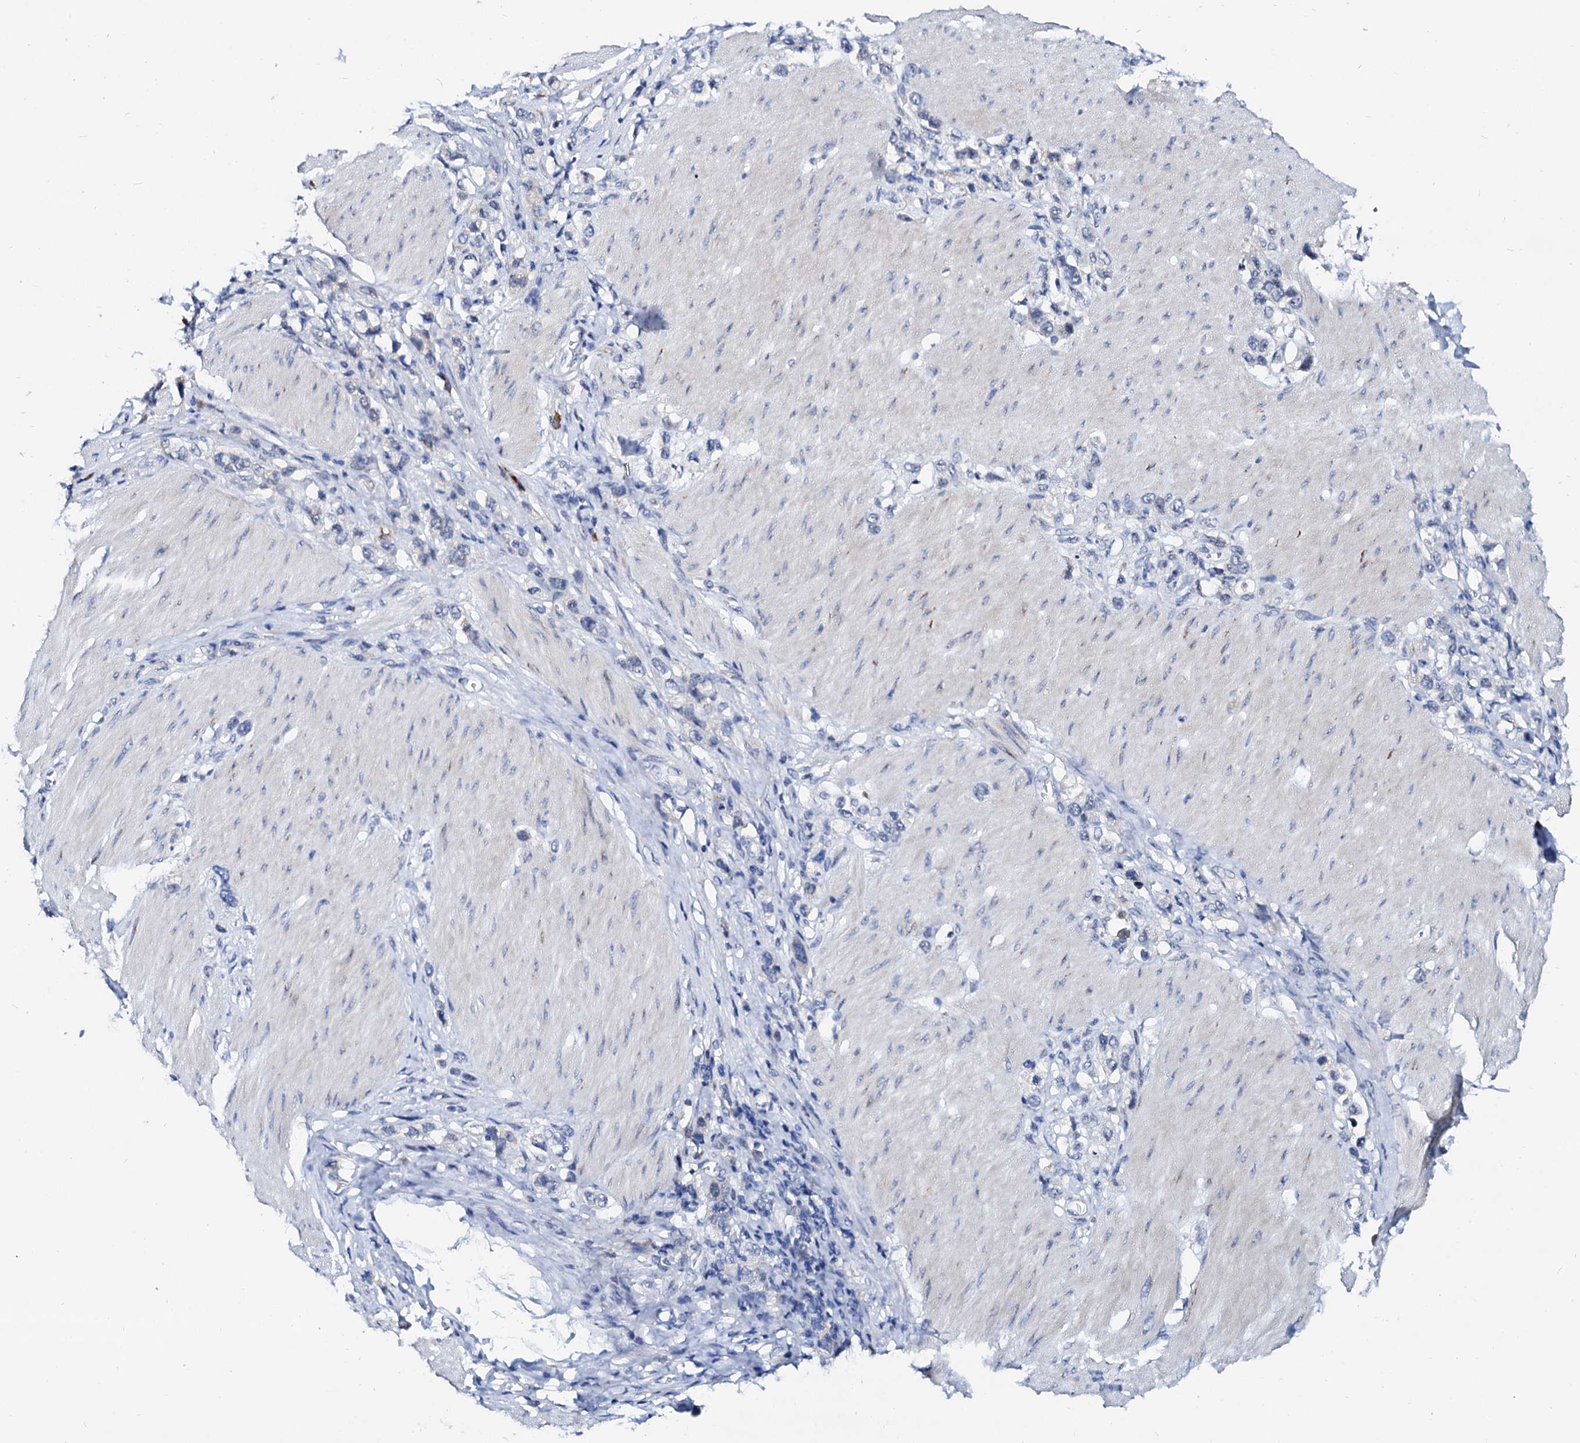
{"staining": {"intensity": "negative", "quantity": "none", "location": "none"}, "tissue": "stomach cancer", "cell_type": "Tumor cells", "image_type": "cancer", "snomed": [{"axis": "morphology", "description": "Normal tissue, NOS"}, {"axis": "morphology", "description": "Adenocarcinoma, NOS"}, {"axis": "topography", "description": "Stomach, upper"}, {"axis": "topography", "description": "Stomach"}], "caption": "There is no significant positivity in tumor cells of adenocarcinoma (stomach). (Stains: DAB immunohistochemistry with hematoxylin counter stain, Microscopy: brightfield microscopy at high magnification).", "gene": "BTBD16", "patient": {"sex": "female", "age": 65}}